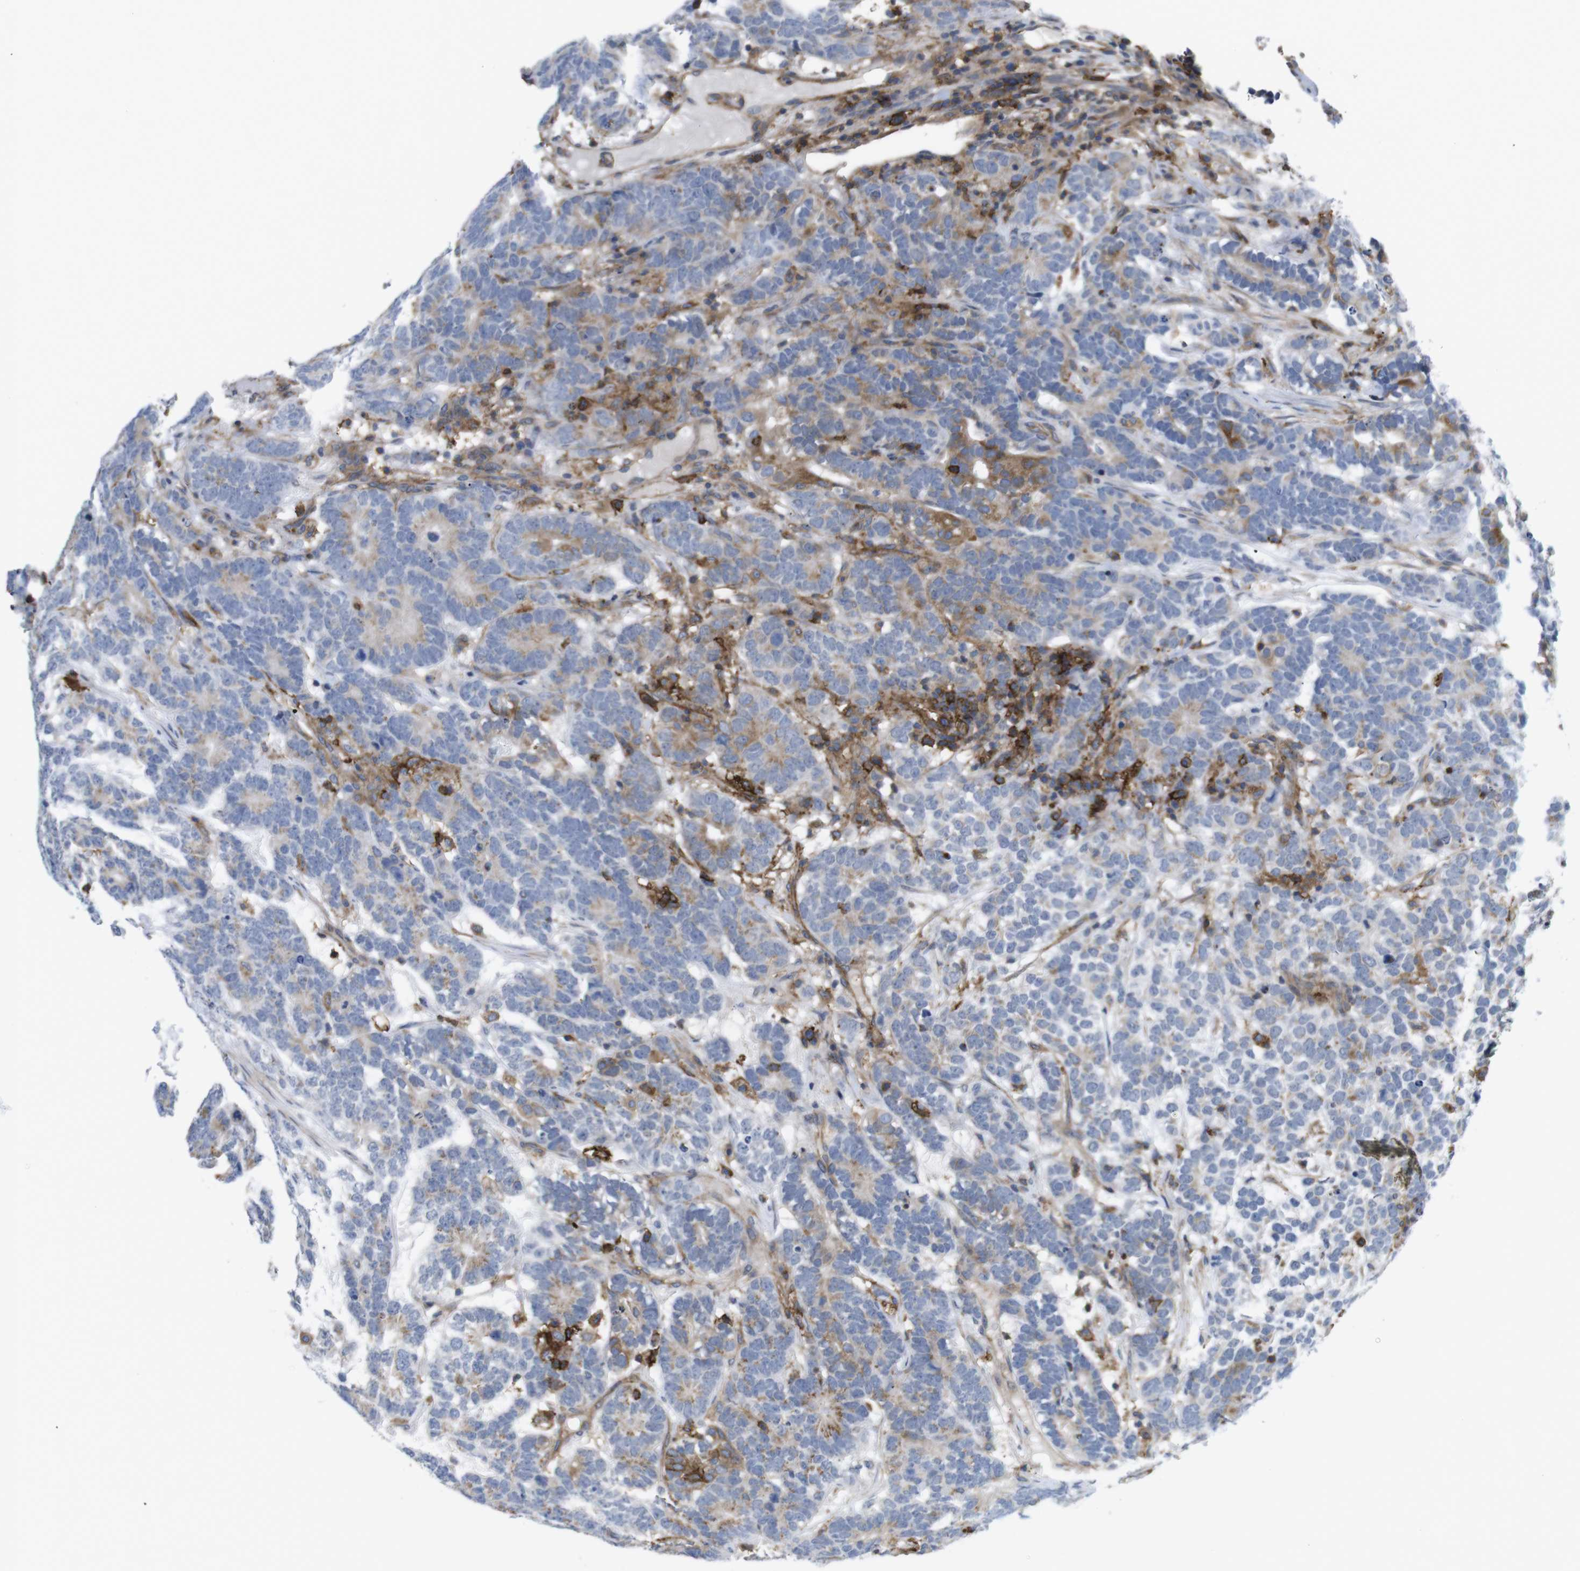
{"staining": {"intensity": "weak", "quantity": "<25%", "location": "cytoplasmic/membranous"}, "tissue": "testis cancer", "cell_type": "Tumor cells", "image_type": "cancer", "snomed": [{"axis": "morphology", "description": "Carcinoma, Embryonal, NOS"}, {"axis": "topography", "description": "Testis"}], "caption": "Tumor cells are negative for protein expression in human testis cancer. (IHC, brightfield microscopy, high magnification).", "gene": "CCR6", "patient": {"sex": "male", "age": 26}}